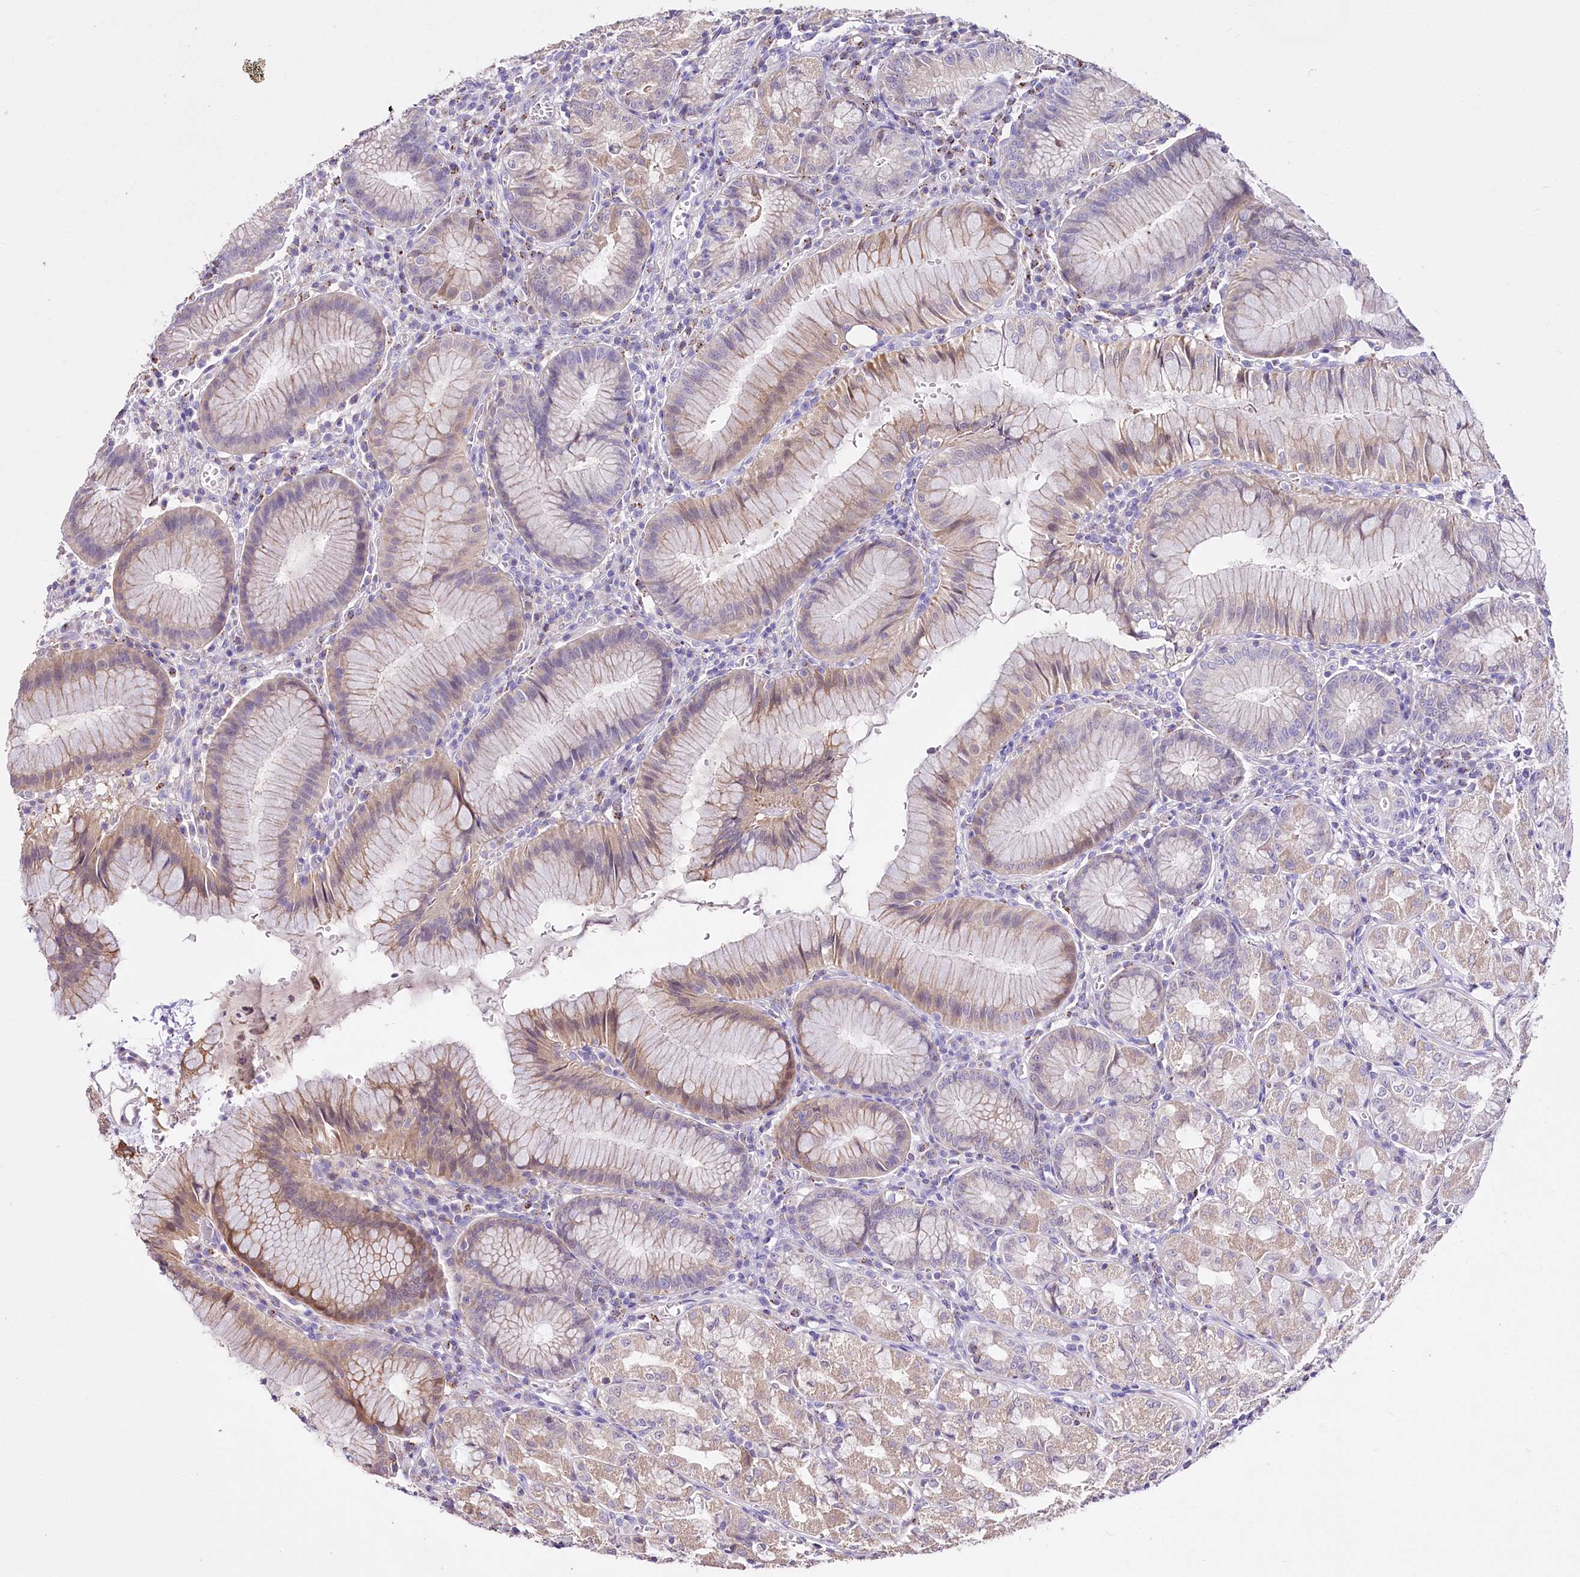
{"staining": {"intensity": "moderate", "quantity": "25%-75%", "location": "cytoplasmic/membranous"}, "tissue": "stomach", "cell_type": "Glandular cells", "image_type": "normal", "snomed": [{"axis": "morphology", "description": "Normal tissue, NOS"}, {"axis": "topography", "description": "Stomach"}], "caption": "A brown stain shows moderate cytoplasmic/membranous staining of a protein in glandular cells of unremarkable stomach. (brown staining indicates protein expression, while blue staining denotes nuclei).", "gene": "PTER", "patient": {"sex": "male", "age": 55}}